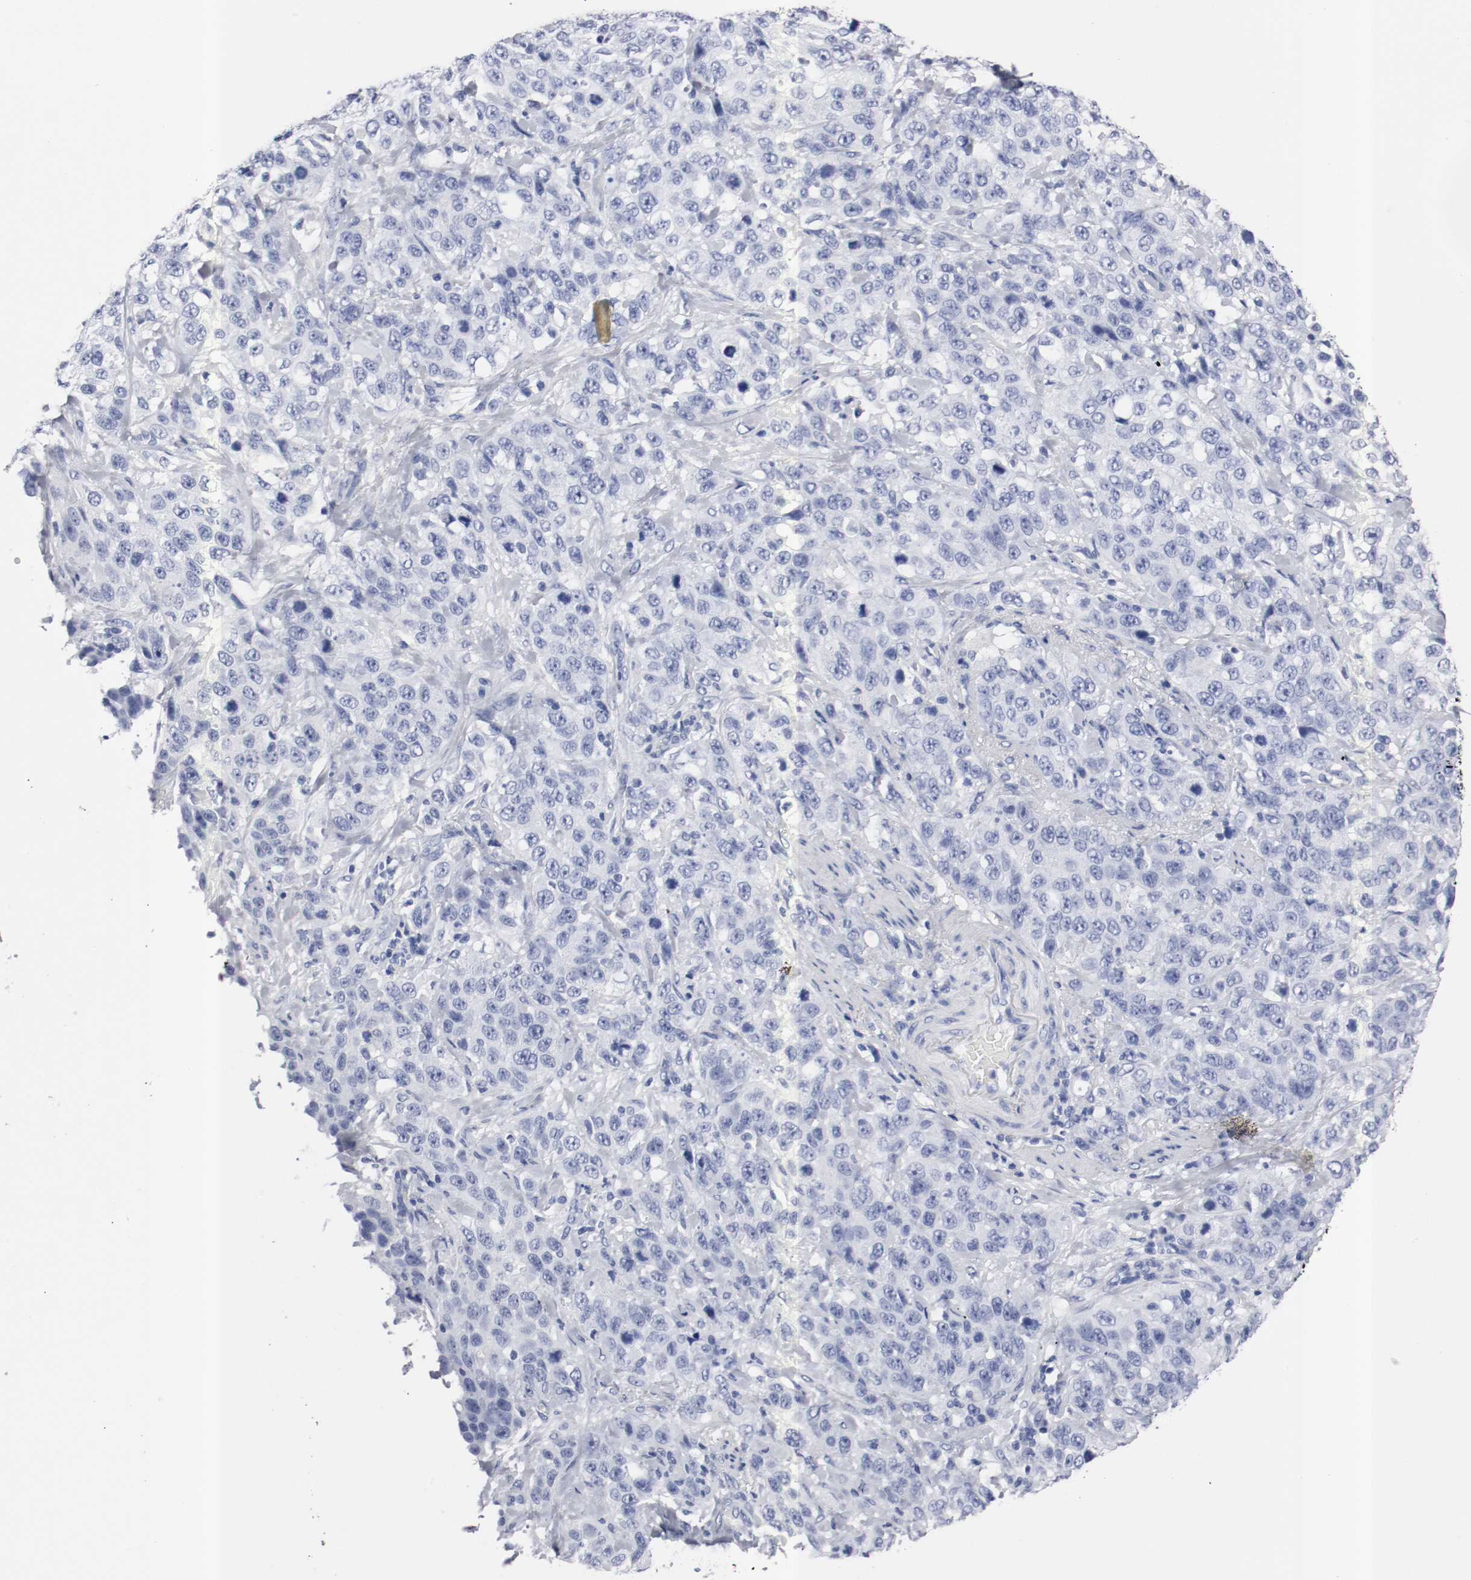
{"staining": {"intensity": "negative", "quantity": "none", "location": "none"}, "tissue": "stomach cancer", "cell_type": "Tumor cells", "image_type": "cancer", "snomed": [{"axis": "morphology", "description": "Normal tissue, NOS"}, {"axis": "morphology", "description": "Adenocarcinoma, NOS"}, {"axis": "topography", "description": "Stomach"}], "caption": "The histopathology image displays no significant expression in tumor cells of stomach cancer (adenocarcinoma).", "gene": "GAD1", "patient": {"sex": "male", "age": 48}}